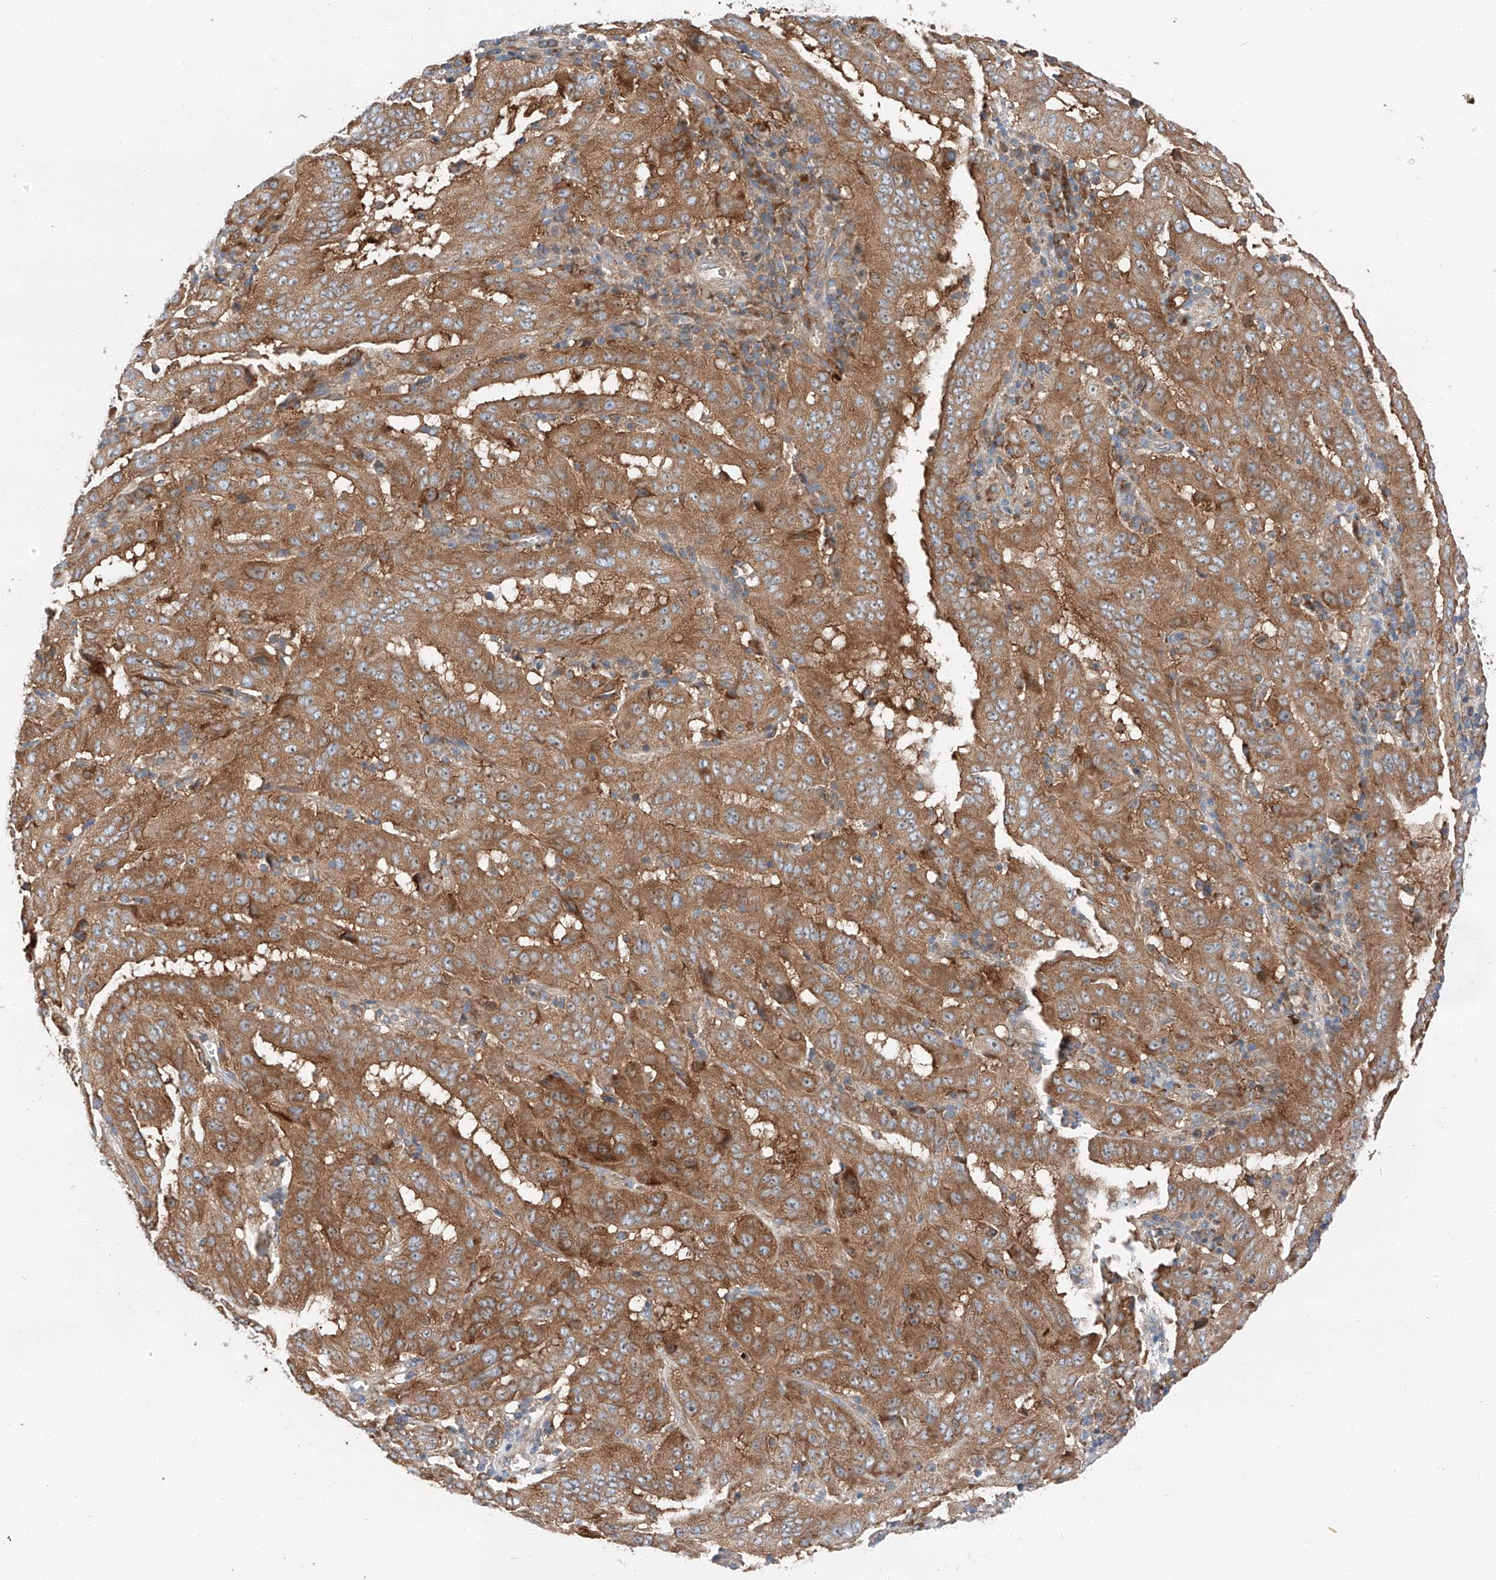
{"staining": {"intensity": "strong", "quantity": ">75%", "location": "cytoplasmic/membranous"}, "tissue": "pancreatic cancer", "cell_type": "Tumor cells", "image_type": "cancer", "snomed": [{"axis": "morphology", "description": "Adenocarcinoma, NOS"}, {"axis": "topography", "description": "Pancreas"}], "caption": "Brown immunohistochemical staining in human adenocarcinoma (pancreatic) demonstrates strong cytoplasmic/membranous positivity in about >75% of tumor cells.", "gene": "ZC3H15", "patient": {"sex": "male", "age": 63}}